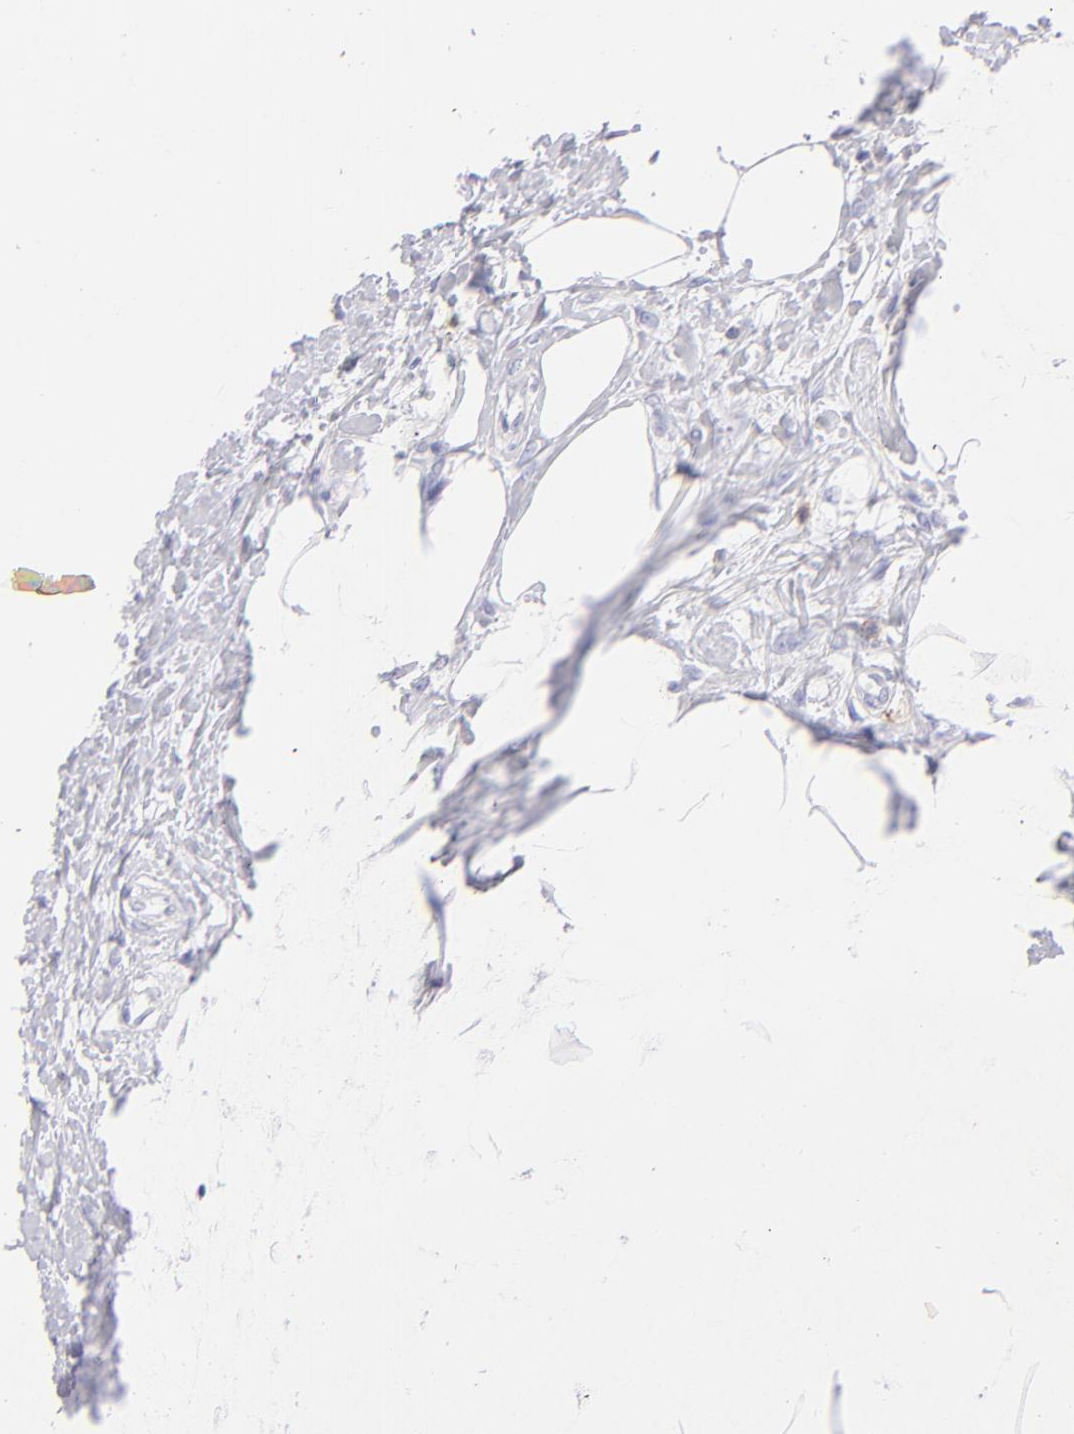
{"staining": {"intensity": "negative", "quantity": "none", "location": "none"}, "tissue": "urothelial cancer", "cell_type": "Tumor cells", "image_type": "cancer", "snomed": [{"axis": "morphology", "description": "Urothelial carcinoma, High grade"}, {"axis": "topography", "description": "Urinary bladder"}], "caption": "DAB (3,3'-diaminobenzidine) immunohistochemical staining of human high-grade urothelial carcinoma demonstrates no significant expression in tumor cells.", "gene": "CD69", "patient": {"sex": "male", "age": 56}}